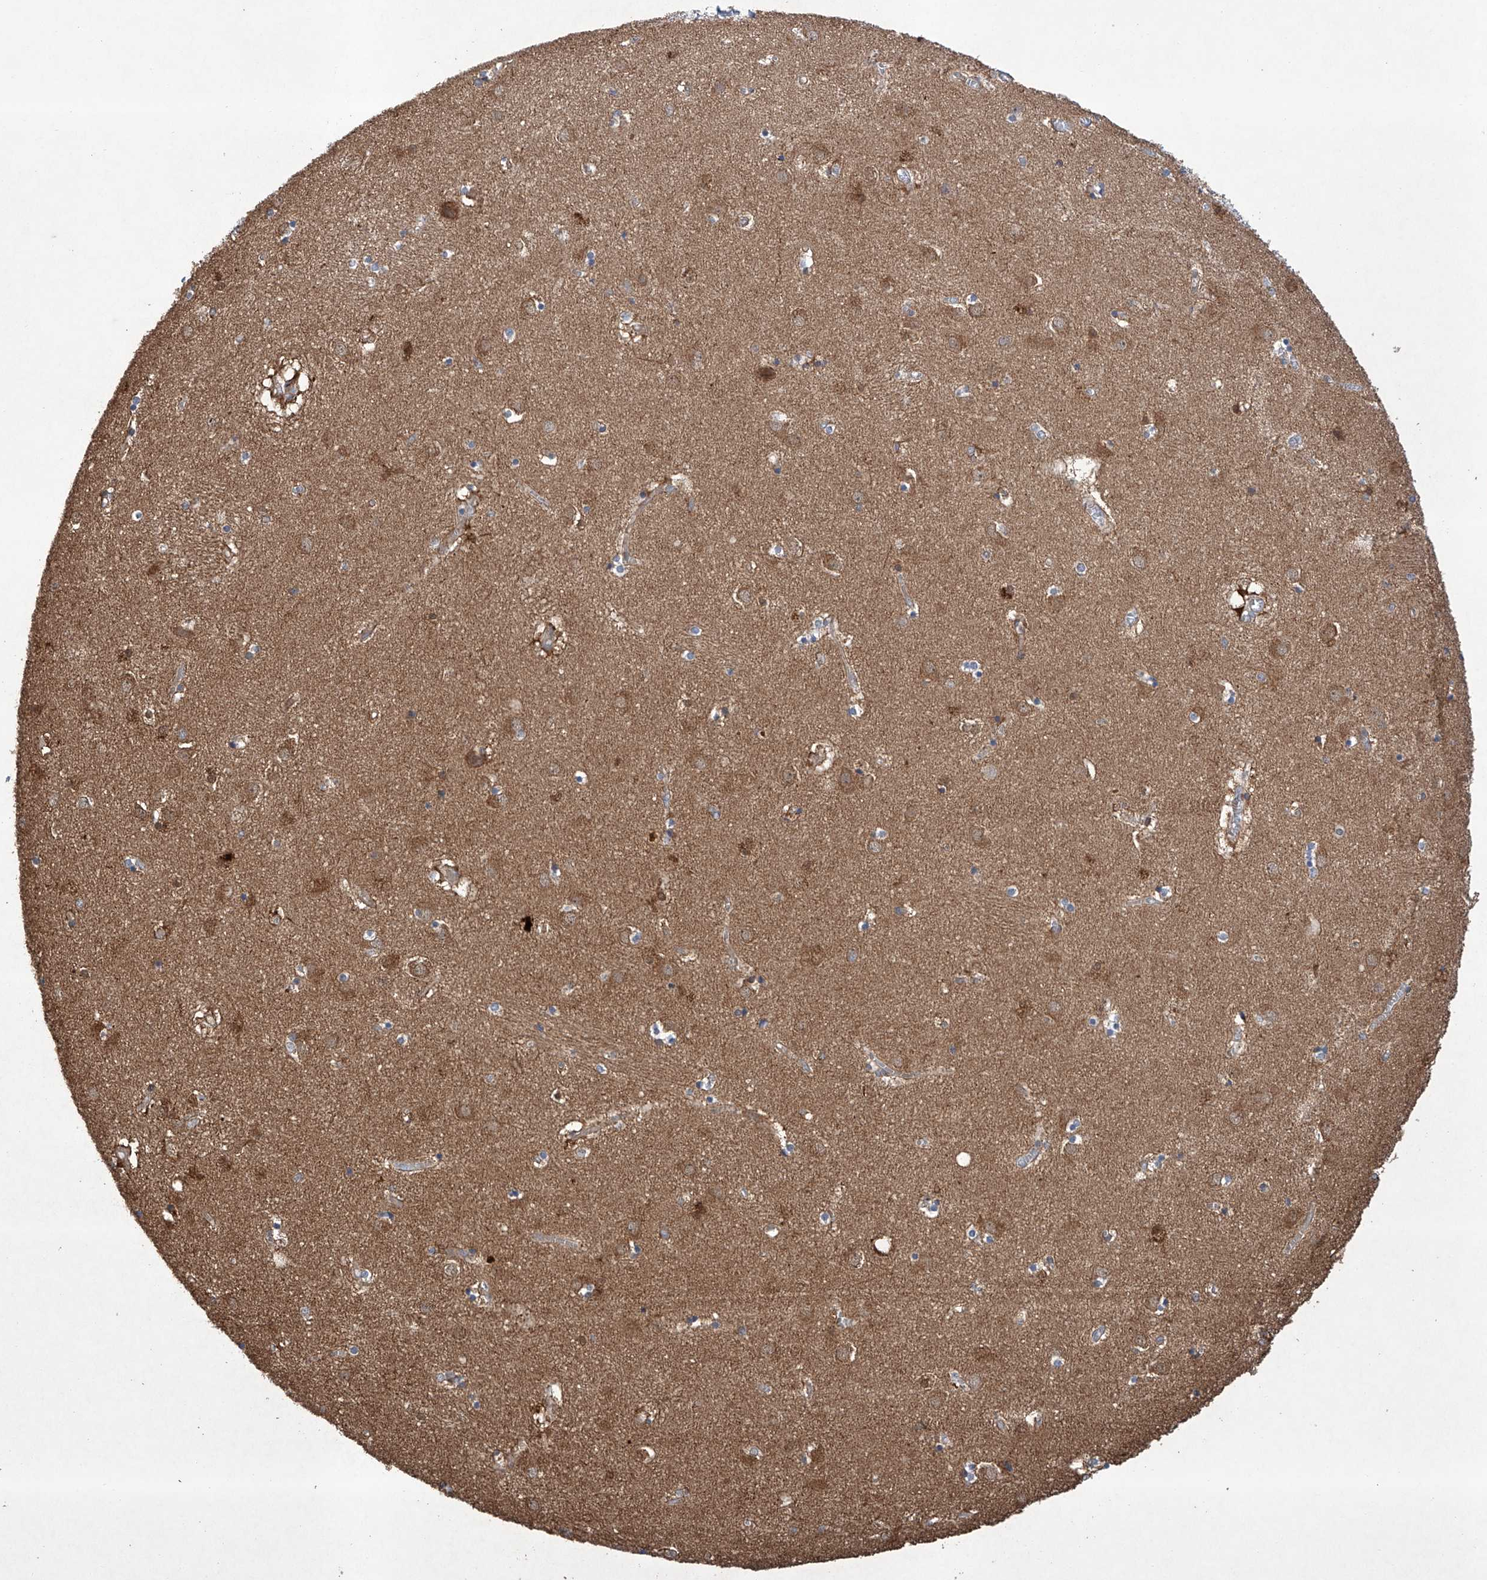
{"staining": {"intensity": "moderate", "quantity": "25%-75%", "location": "cytoplasmic/membranous"}, "tissue": "caudate", "cell_type": "Glial cells", "image_type": "normal", "snomed": [{"axis": "morphology", "description": "Normal tissue, NOS"}, {"axis": "topography", "description": "Lateral ventricle wall"}], "caption": "This is an image of IHC staining of normal caudate, which shows moderate staining in the cytoplasmic/membranous of glial cells.", "gene": "TIMM23", "patient": {"sex": "male", "age": 70}}